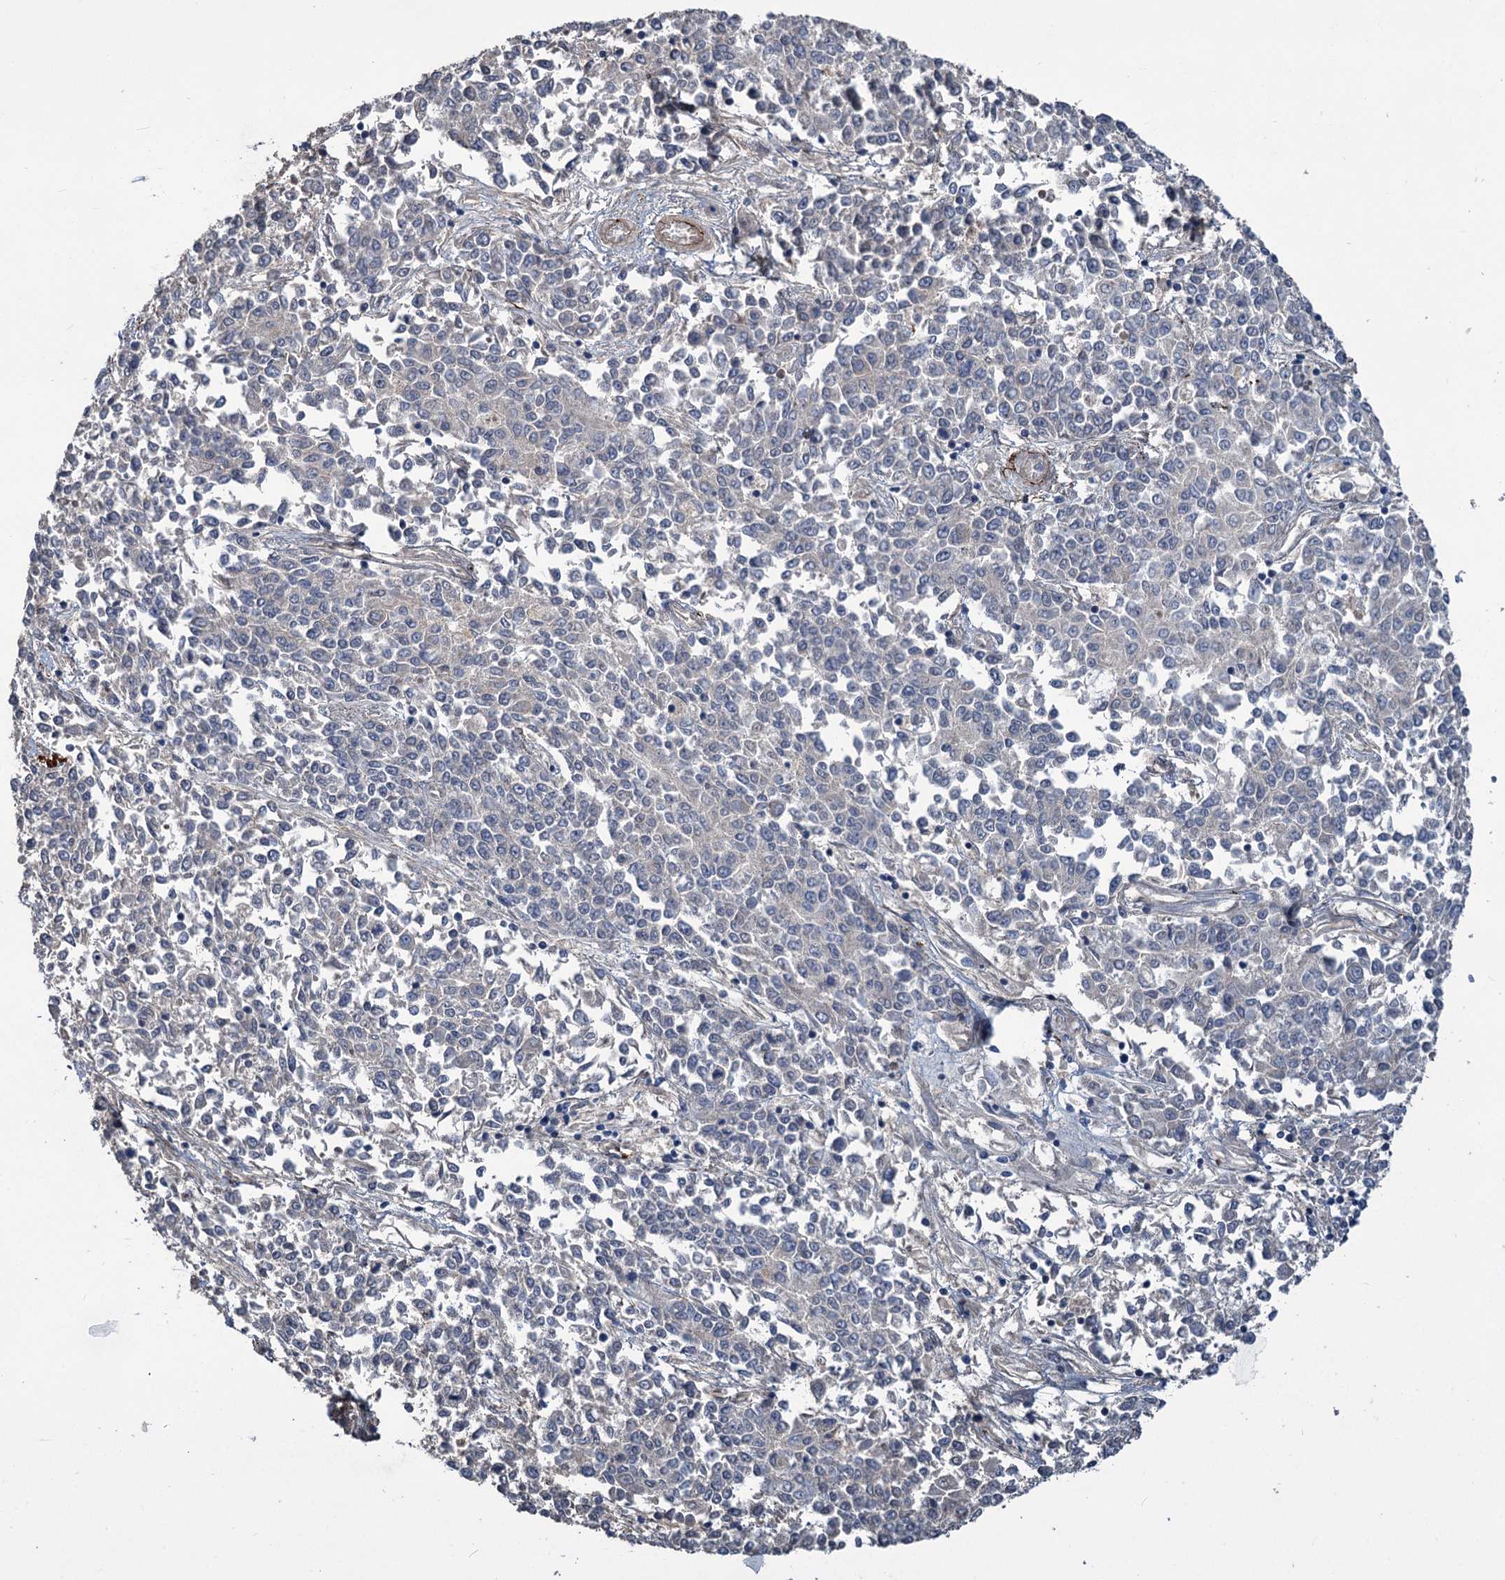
{"staining": {"intensity": "negative", "quantity": "none", "location": "none"}, "tissue": "endometrial cancer", "cell_type": "Tumor cells", "image_type": "cancer", "snomed": [{"axis": "morphology", "description": "Adenocarcinoma, NOS"}, {"axis": "topography", "description": "Endometrium"}], "caption": "This histopathology image is of endometrial adenocarcinoma stained with immunohistochemistry (IHC) to label a protein in brown with the nuclei are counter-stained blue. There is no positivity in tumor cells. (DAB IHC, high magnification).", "gene": "URAD", "patient": {"sex": "female", "age": 50}}